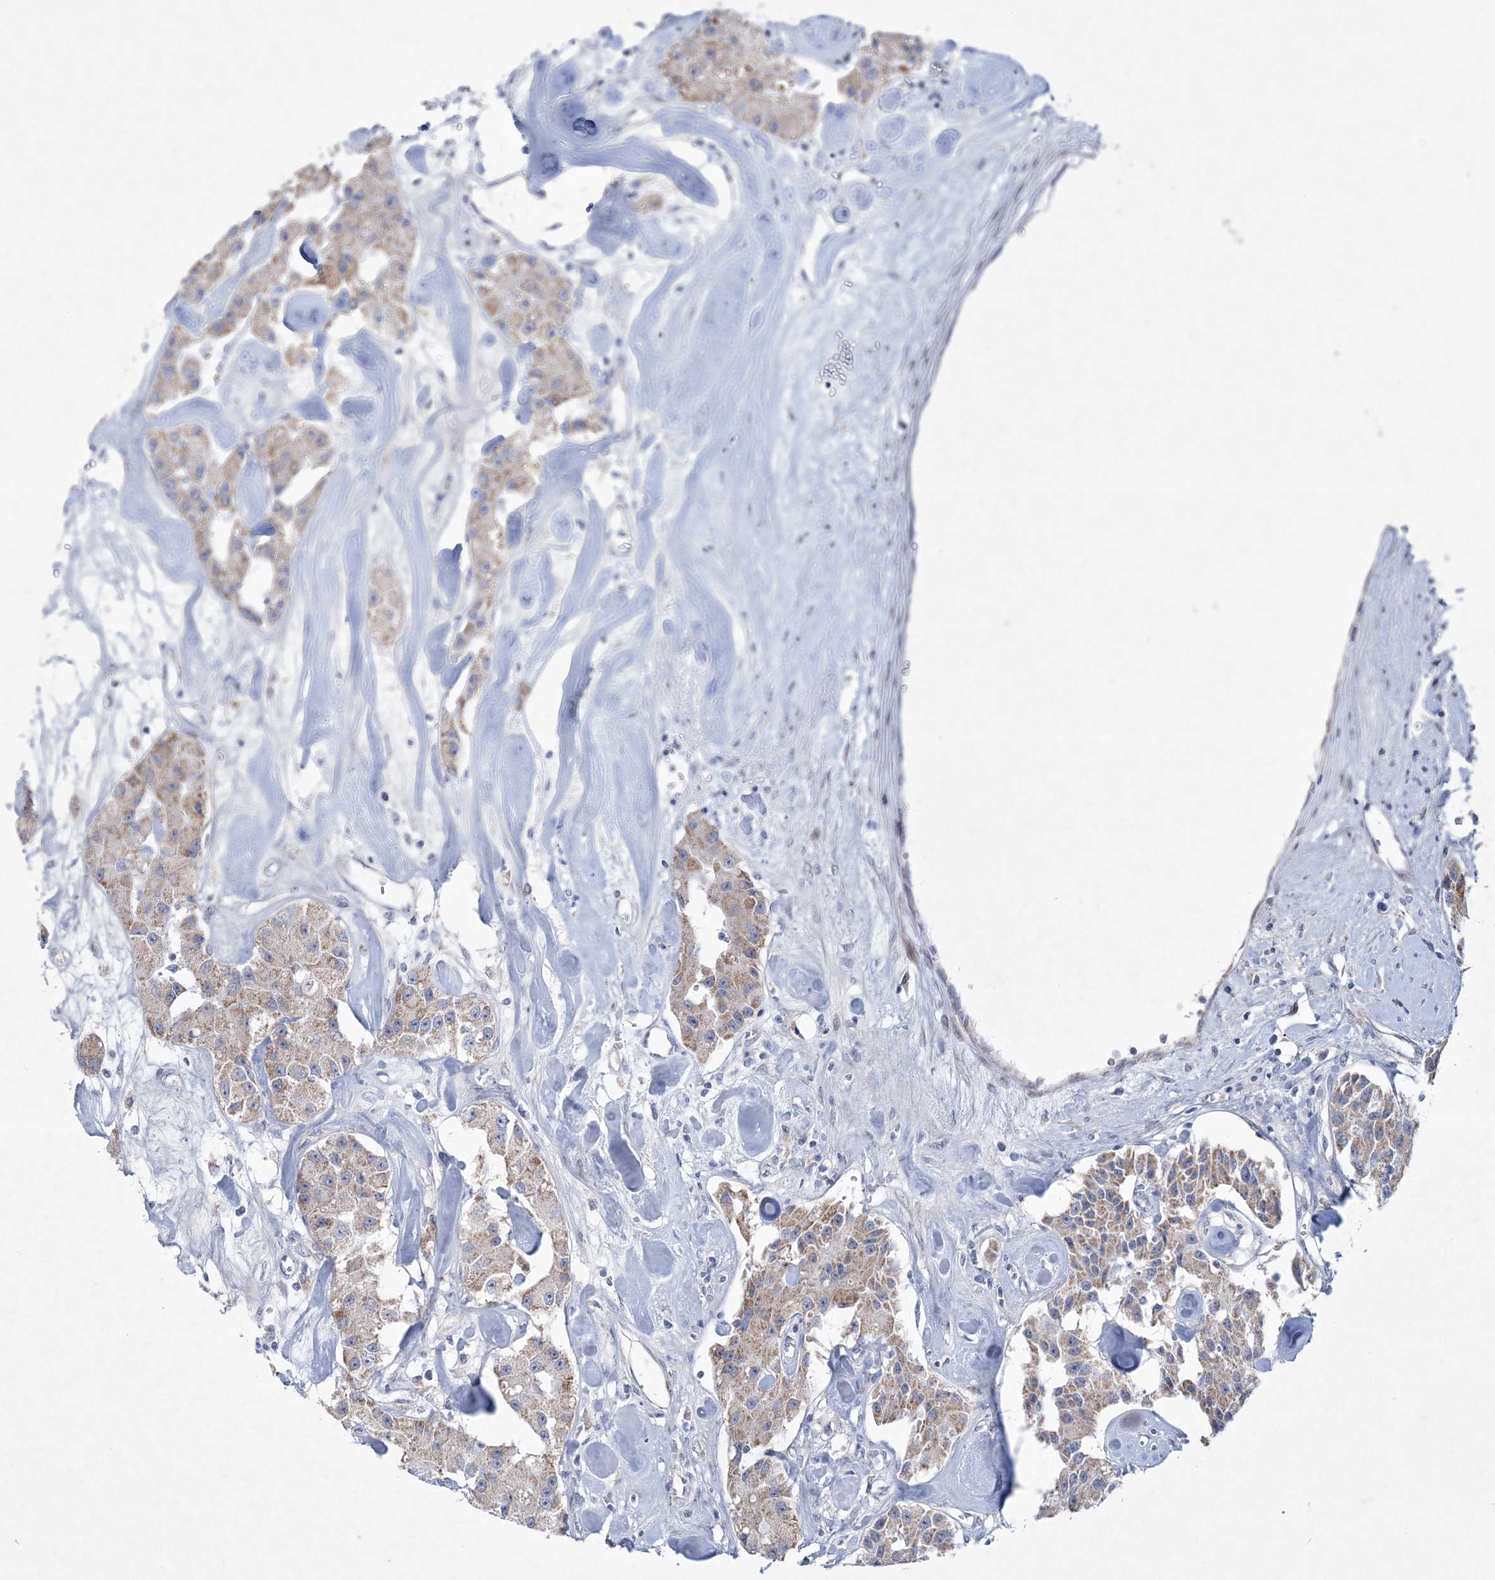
{"staining": {"intensity": "moderate", "quantity": ">75%", "location": "nuclear"}, "tissue": "carcinoid", "cell_type": "Tumor cells", "image_type": "cancer", "snomed": [{"axis": "morphology", "description": "Carcinoid, malignant, NOS"}, {"axis": "topography", "description": "Pancreas"}], "caption": "The immunohistochemical stain highlights moderate nuclear staining in tumor cells of carcinoid (malignant) tissue.", "gene": "CES4A", "patient": {"sex": "male", "age": 41}}